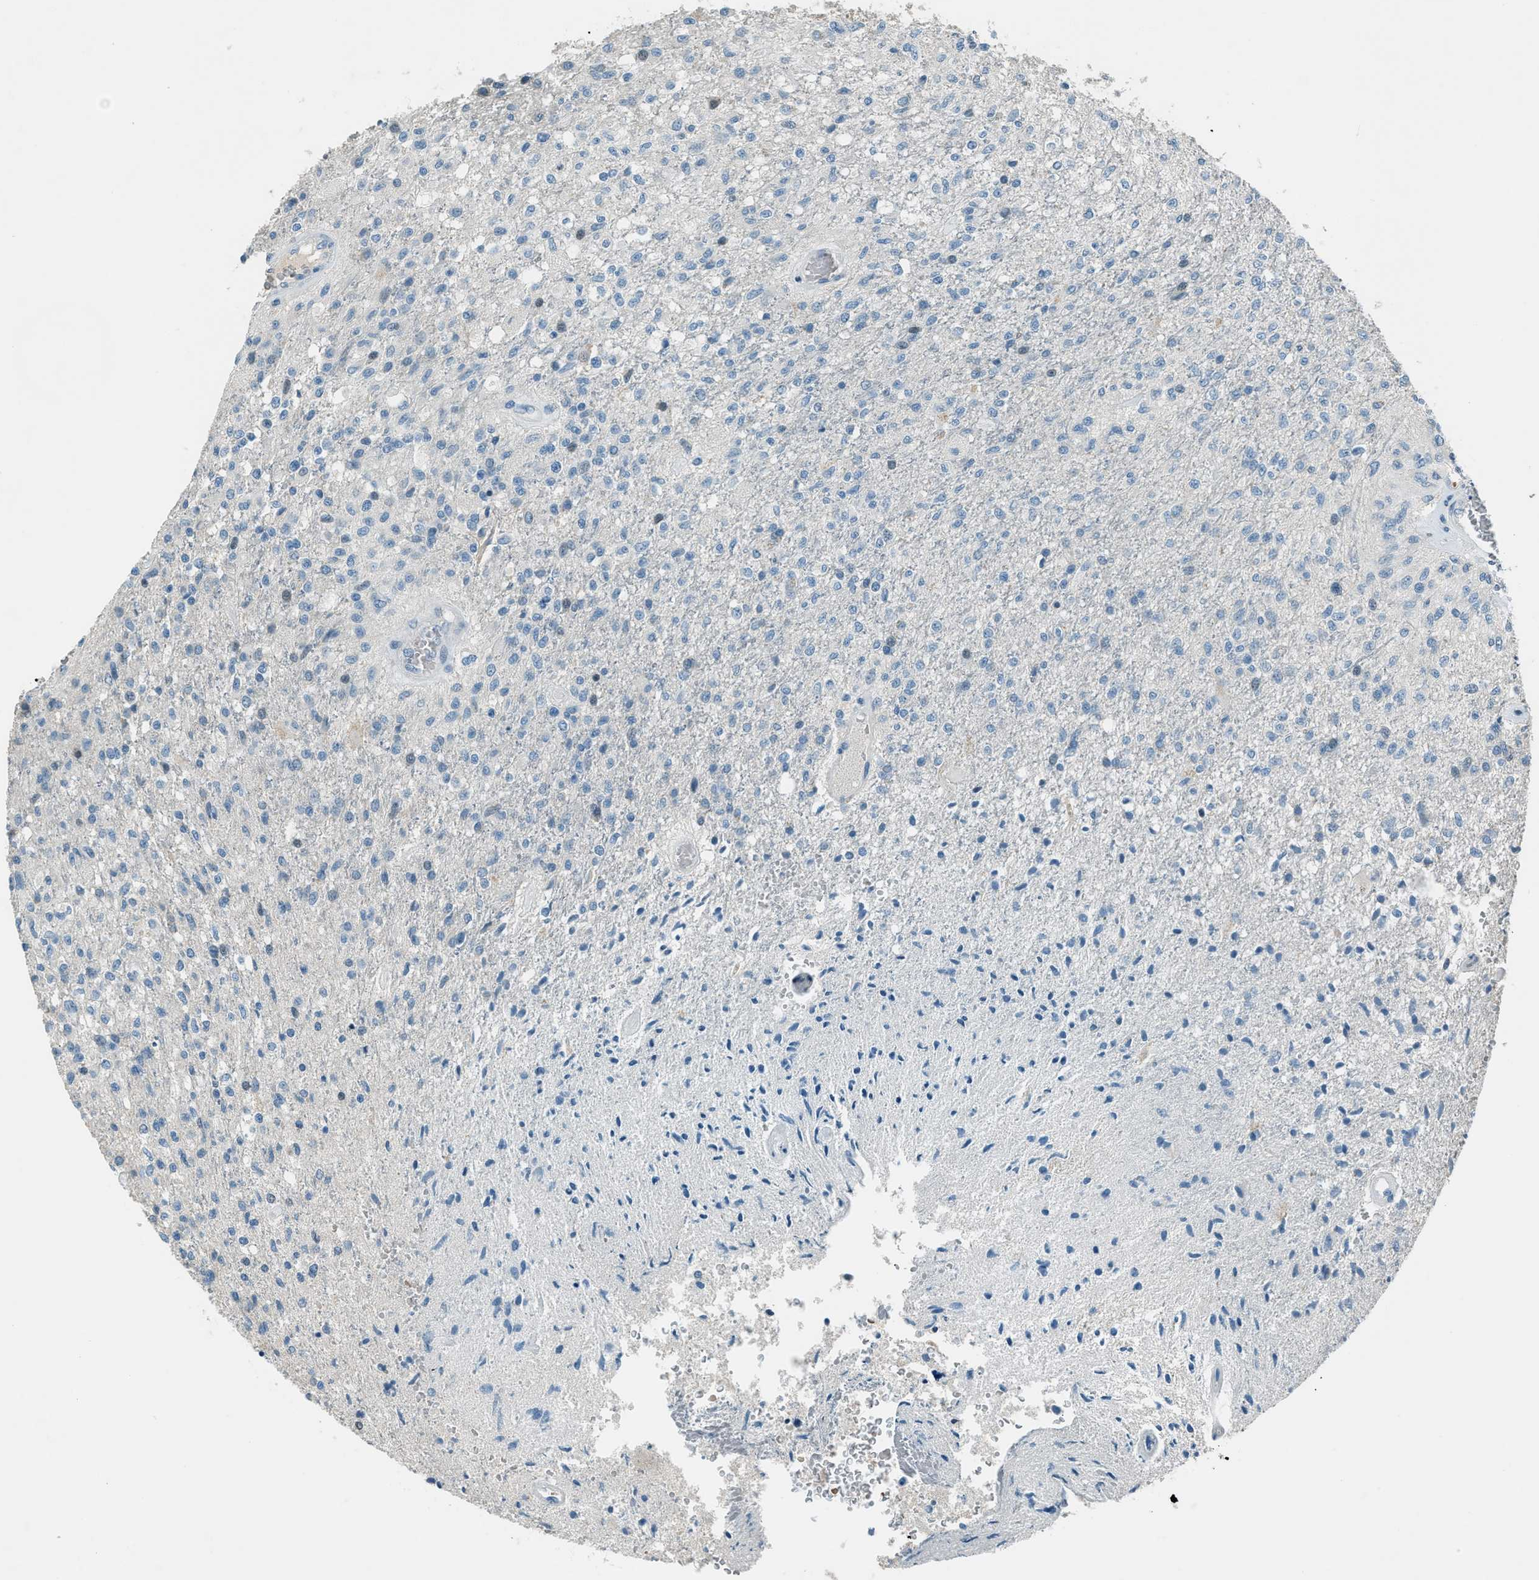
{"staining": {"intensity": "negative", "quantity": "none", "location": "none"}, "tissue": "glioma", "cell_type": "Tumor cells", "image_type": "cancer", "snomed": [{"axis": "morphology", "description": "Normal tissue, NOS"}, {"axis": "morphology", "description": "Glioma, malignant, High grade"}, {"axis": "topography", "description": "Cerebral cortex"}], "caption": "IHC of human high-grade glioma (malignant) displays no positivity in tumor cells.", "gene": "FBLN2", "patient": {"sex": "male", "age": 77}}